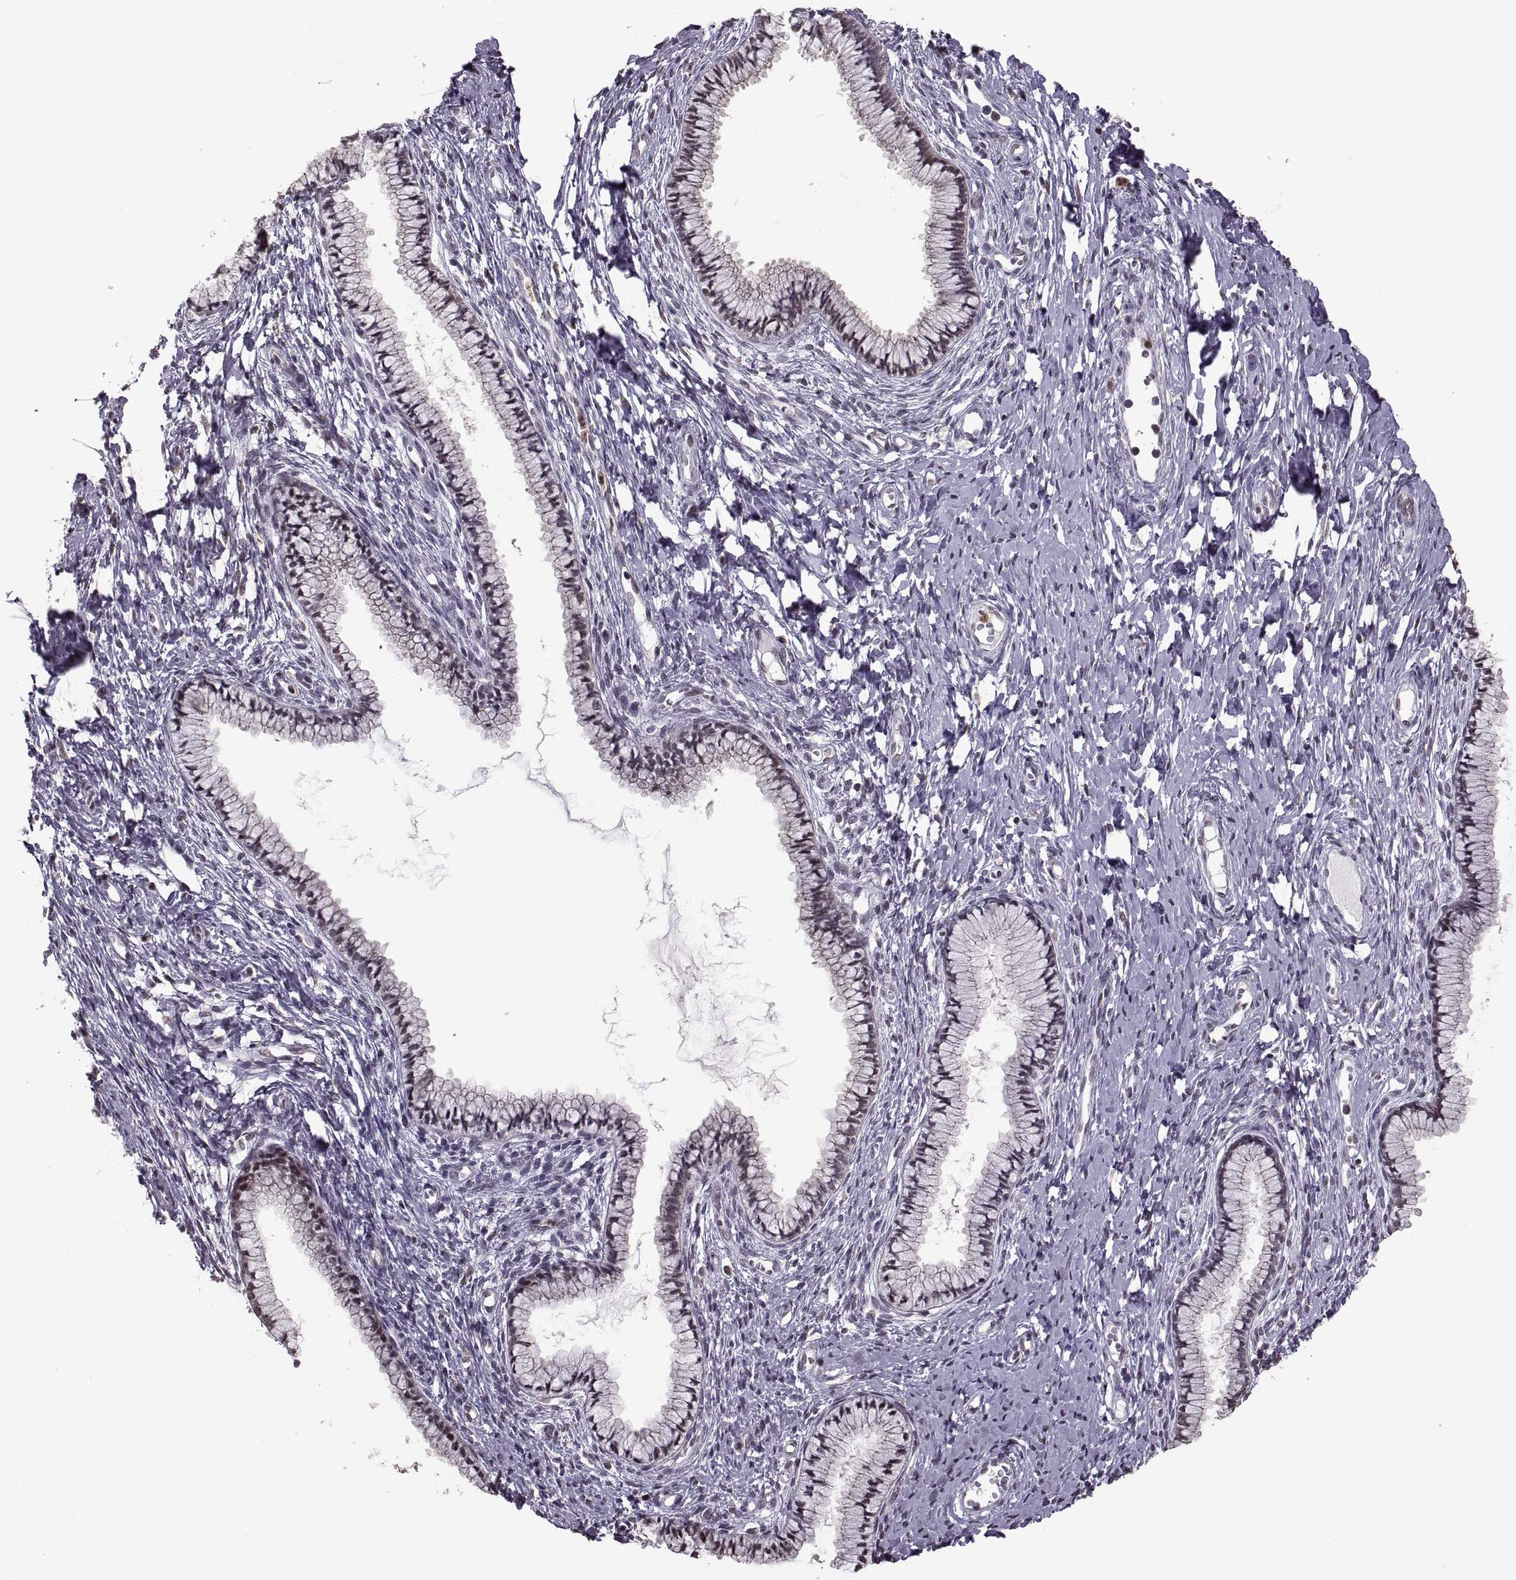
{"staining": {"intensity": "negative", "quantity": "none", "location": "none"}, "tissue": "cervix", "cell_type": "Glandular cells", "image_type": "normal", "snomed": [{"axis": "morphology", "description": "Normal tissue, NOS"}, {"axis": "topography", "description": "Cervix"}], "caption": "High power microscopy histopathology image of an immunohistochemistry (IHC) photomicrograph of benign cervix, revealing no significant staining in glandular cells.", "gene": "PALS1", "patient": {"sex": "female", "age": 40}}